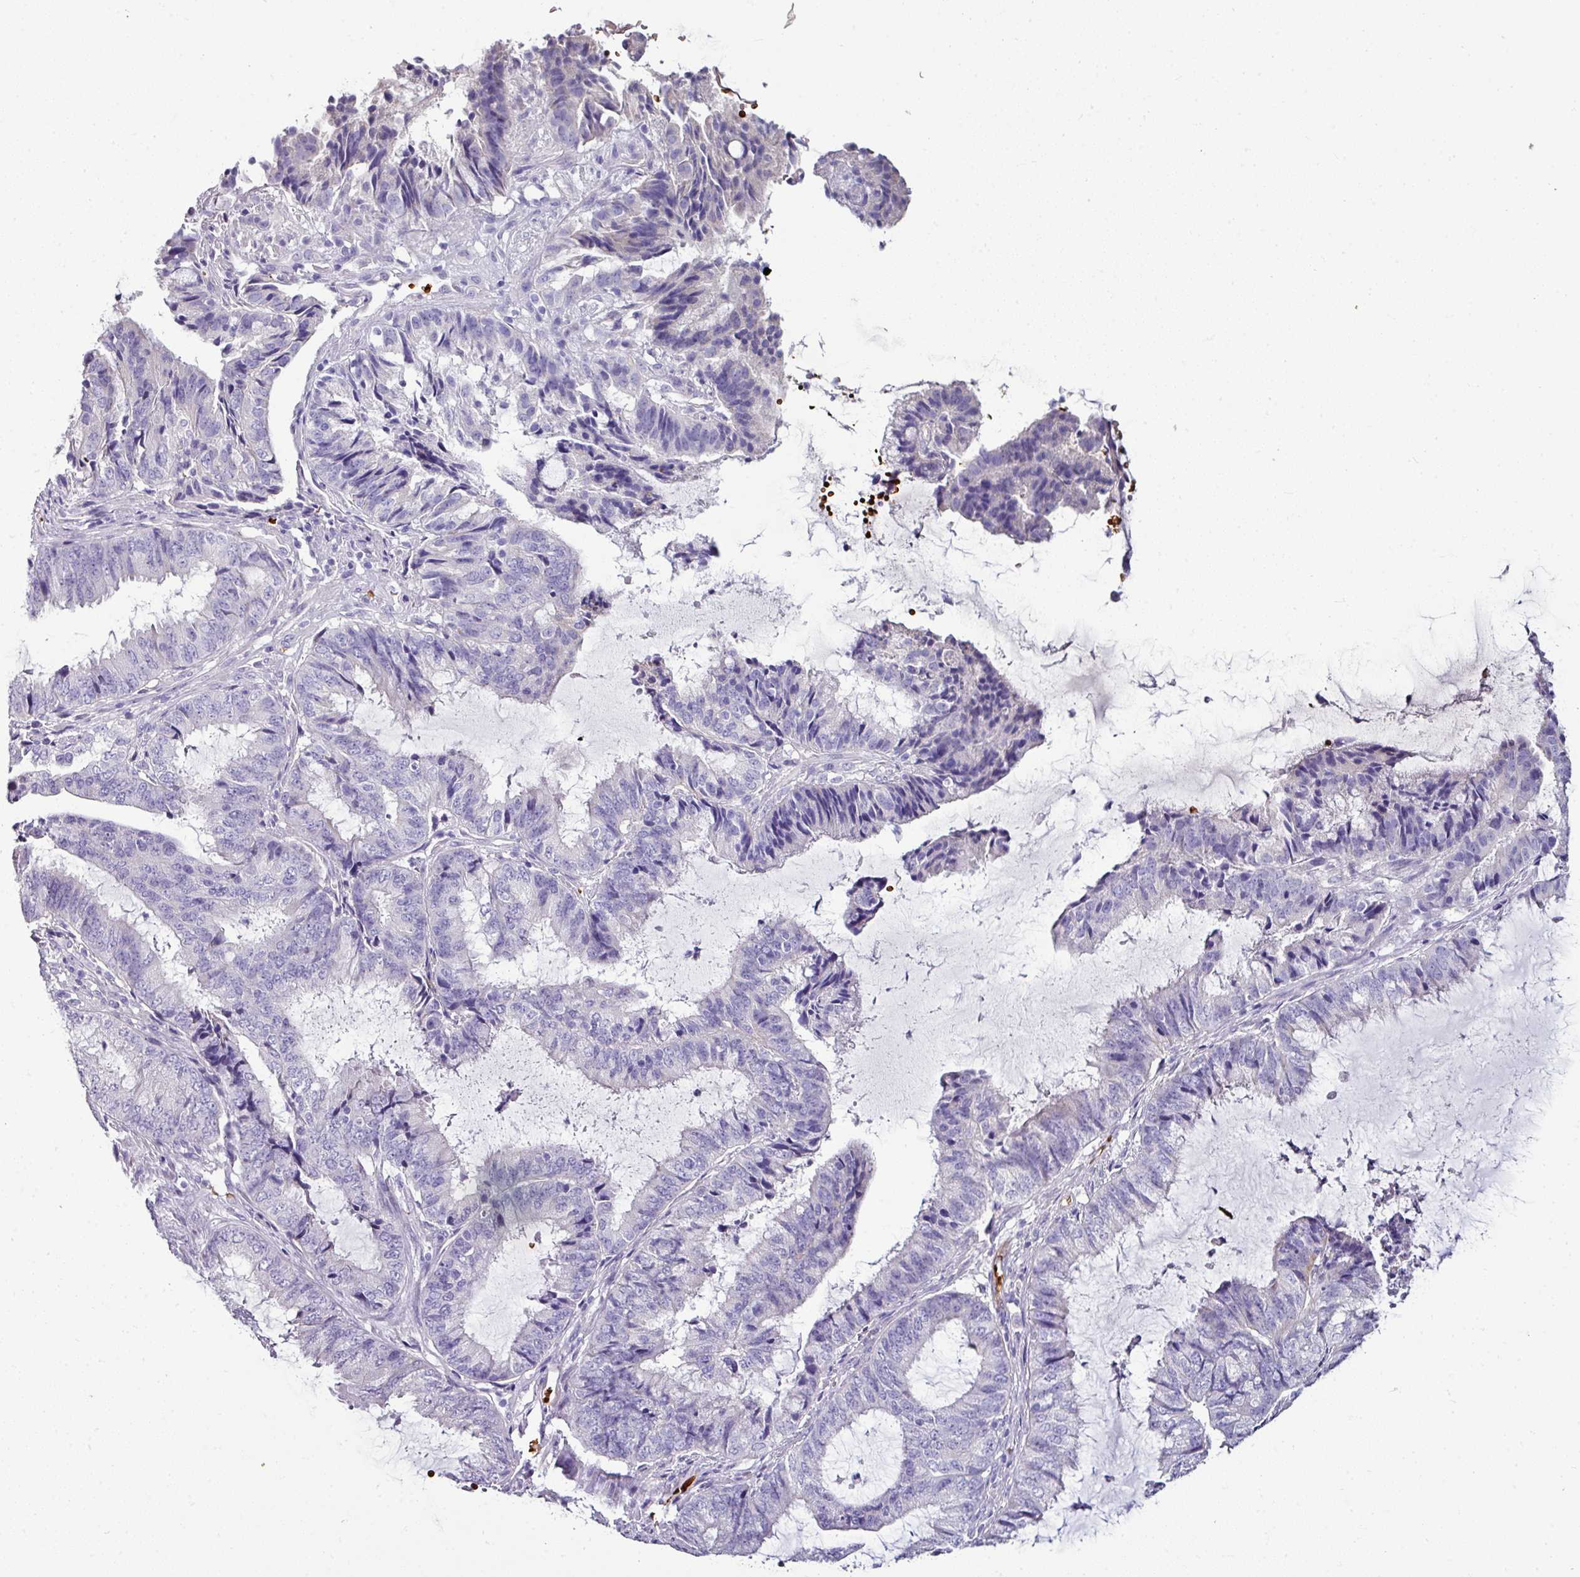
{"staining": {"intensity": "negative", "quantity": "none", "location": "none"}, "tissue": "endometrial cancer", "cell_type": "Tumor cells", "image_type": "cancer", "snomed": [{"axis": "morphology", "description": "Adenocarcinoma, NOS"}, {"axis": "topography", "description": "Endometrium"}], "caption": "Tumor cells show no significant positivity in endometrial cancer (adenocarcinoma).", "gene": "NAPSA", "patient": {"sex": "female", "age": 51}}